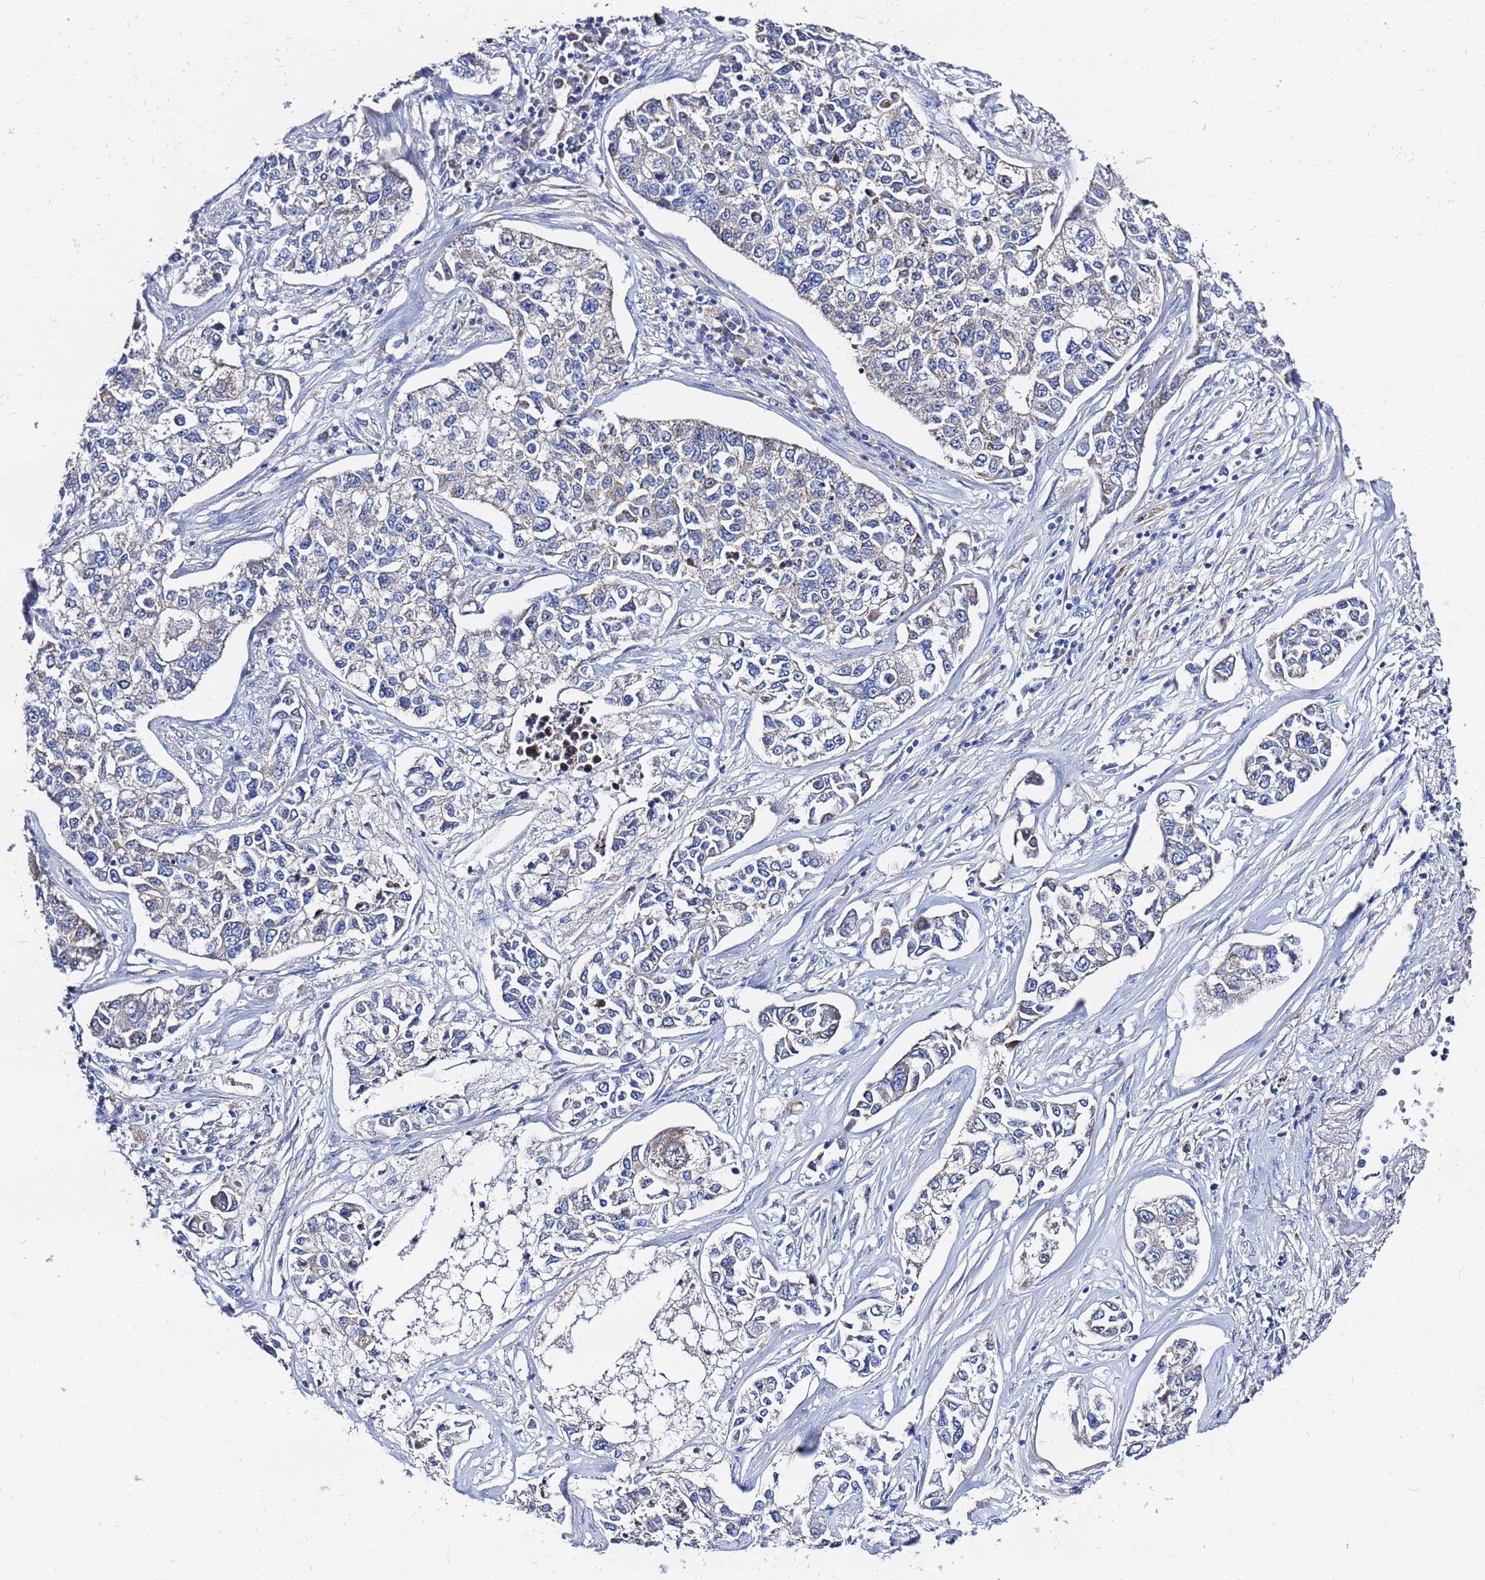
{"staining": {"intensity": "weak", "quantity": "<25%", "location": "cytoplasmic/membranous"}, "tissue": "lung cancer", "cell_type": "Tumor cells", "image_type": "cancer", "snomed": [{"axis": "morphology", "description": "Adenocarcinoma, NOS"}, {"axis": "topography", "description": "Lung"}], "caption": "A micrograph of lung adenocarcinoma stained for a protein displays no brown staining in tumor cells.", "gene": "FAHD2A", "patient": {"sex": "male", "age": 49}}